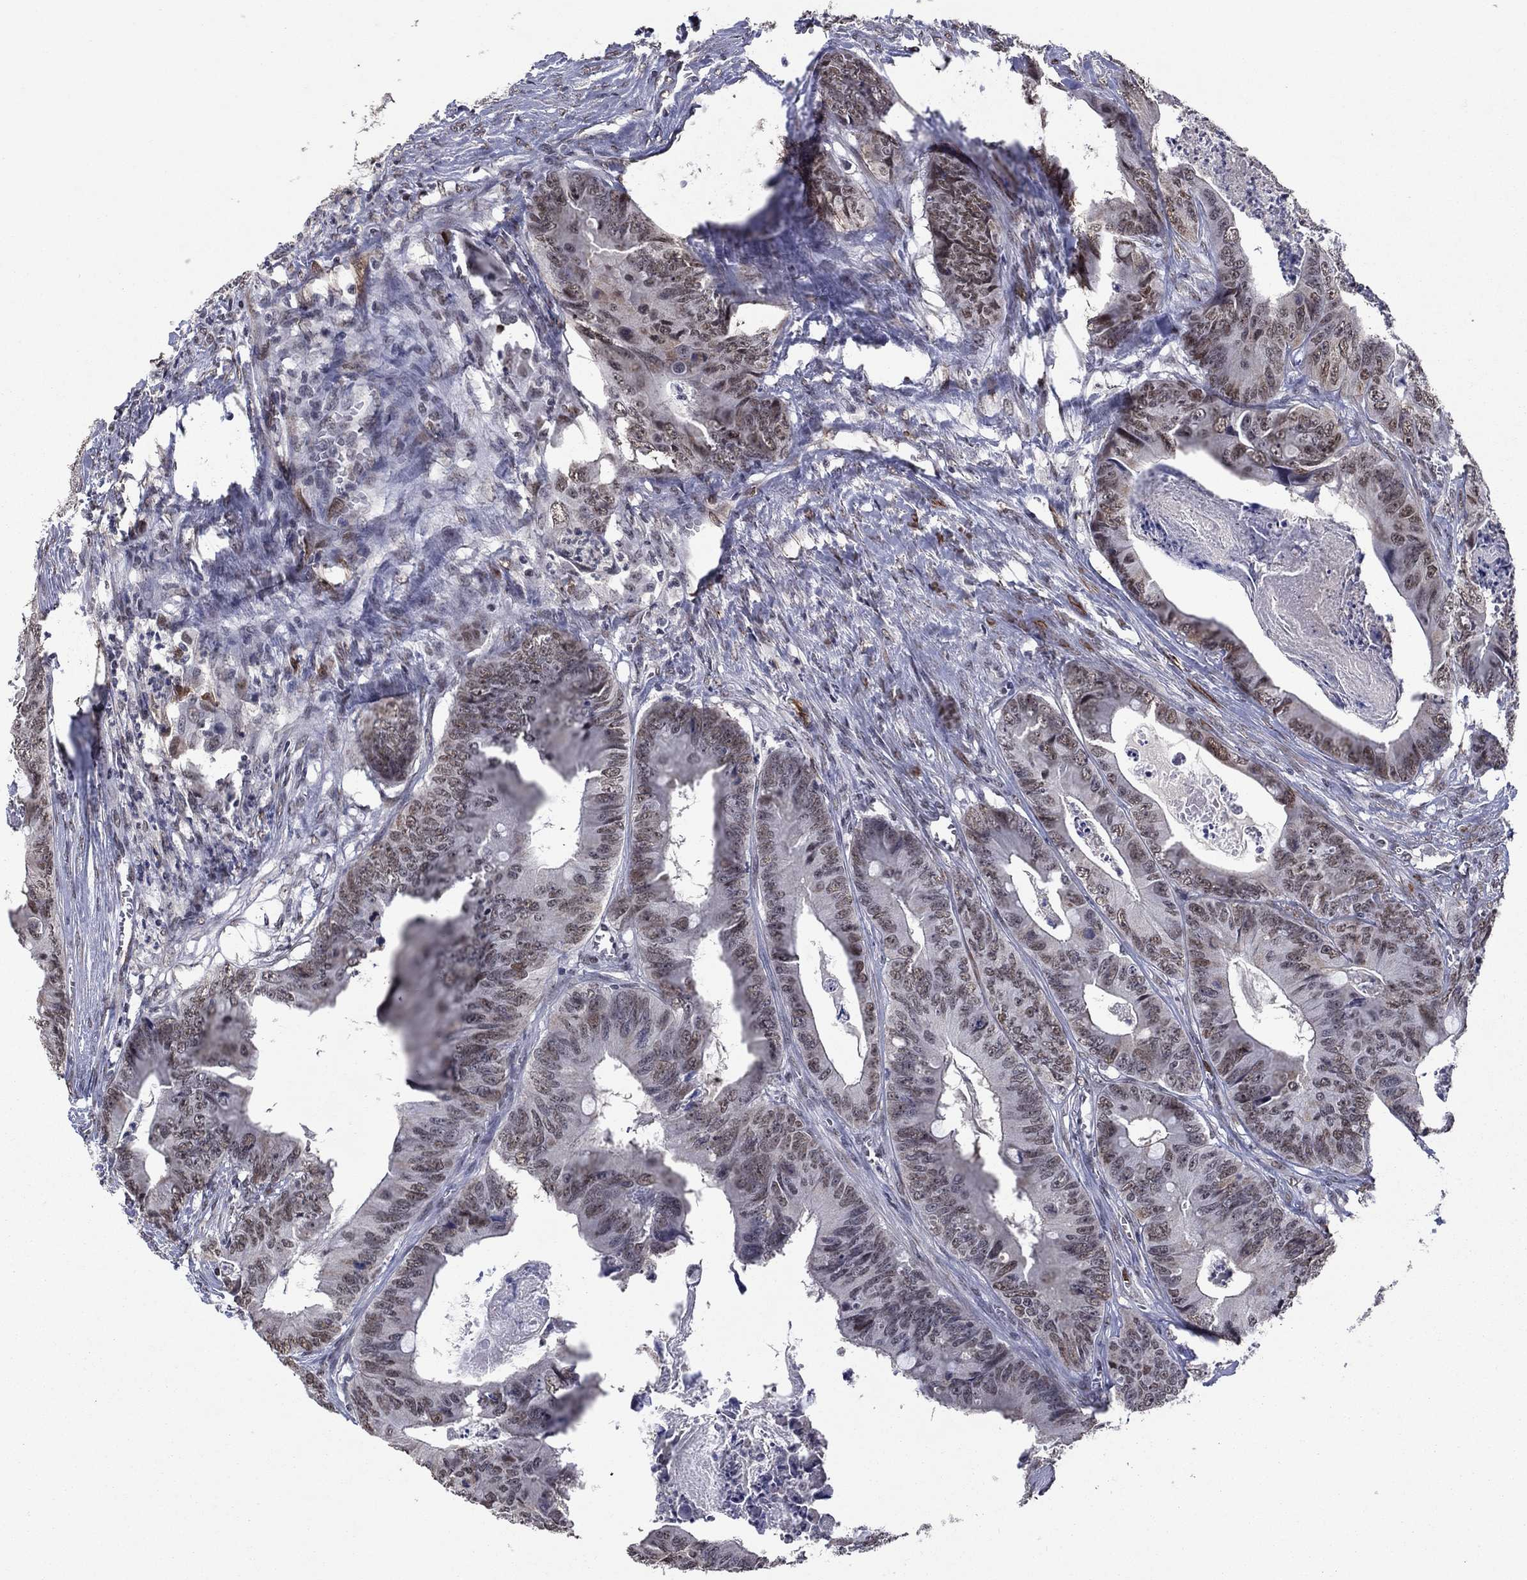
{"staining": {"intensity": "weak", "quantity": "25%-75%", "location": "nuclear"}, "tissue": "colorectal cancer", "cell_type": "Tumor cells", "image_type": "cancer", "snomed": [{"axis": "morphology", "description": "Adenocarcinoma, NOS"}, {"axis": "topography", "description": "Colon"}], "caption": "The photomicrograph exhibits a brown stain indicating the presence of a protein in the nuclear of tumor cells in adenocarcinoma (colorectal). (DAB (3,3'-diaminobenzidine) IHC, brown staining for protein, blue staining for nuclei).", "gene": "TYMS", "patient": {"sex": "male", "age": 84}}